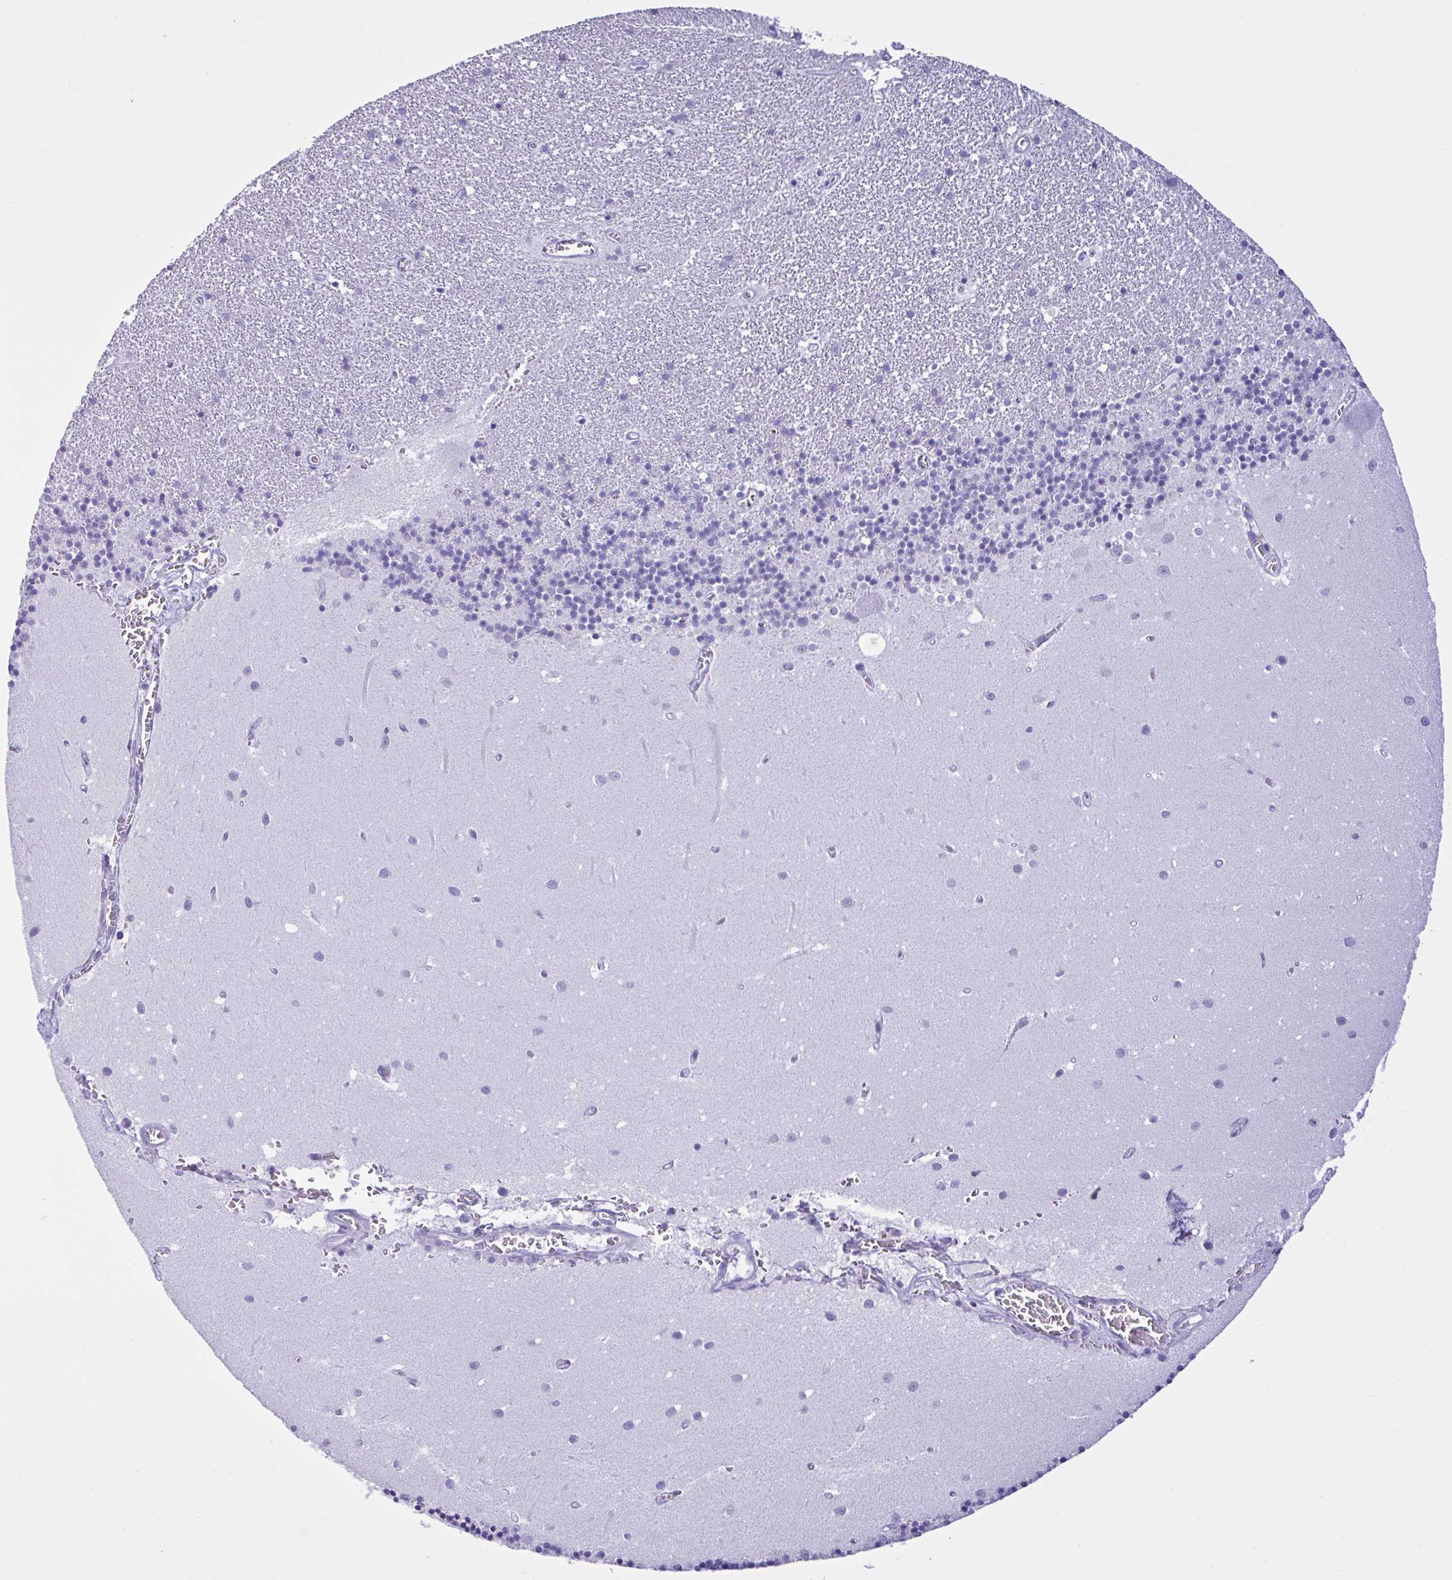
{"staining": {"intensity": "negative", "quantity": "none", "location": "none"}, "tissue": "cerebellum", "cell_type": "Cells in granular layer", "image_type": "normal", "snomed": [{"axis": "morphology", "description": "Normal tissue, NOS"}, {"axis": "topography", "description": "Cerebellum"}], "caption": "A high-resolution image shows IHC staining of normal cerebellum, which demonstrates no significant expression in cells in granular layer.", "gene": "MRGPRG", "patient": {"sex": "male", "age": 54}}